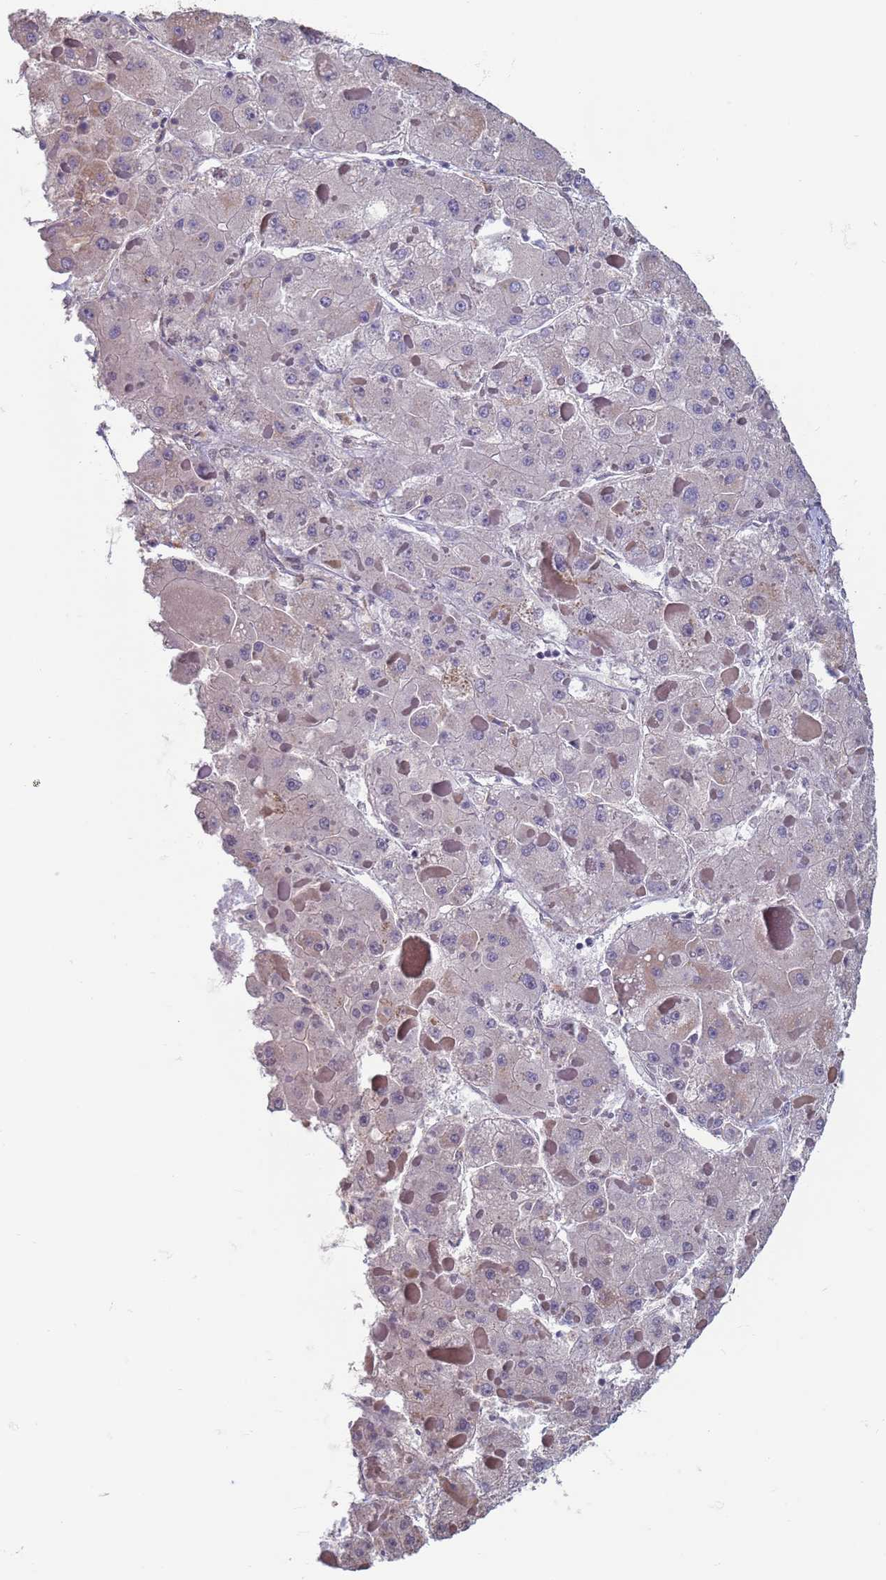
{"staining": {"intensity": "weak", "quantity": "25%-75%", "location": "cytoplasmic/membranous"}, "tissue": "liver cancer", "cell_type": "Tumor cells", "image_type": "cancer", "snomed": [{"axis": "morphology", "description": "Carcinoma, Hepatocellular, NOS"}, {"axis": "topography", "description": "Liver"}], "caption": "The immunohistochemical stain shows weak cytoplasmic/membranous positivity in tumor cells of liver cancer tissue. Immunohistochemistry stains the protein of interest in brown and the nuclei are stained blue.", "gene": "SAE1", "patient": {"sex": "female", "age": 73}}